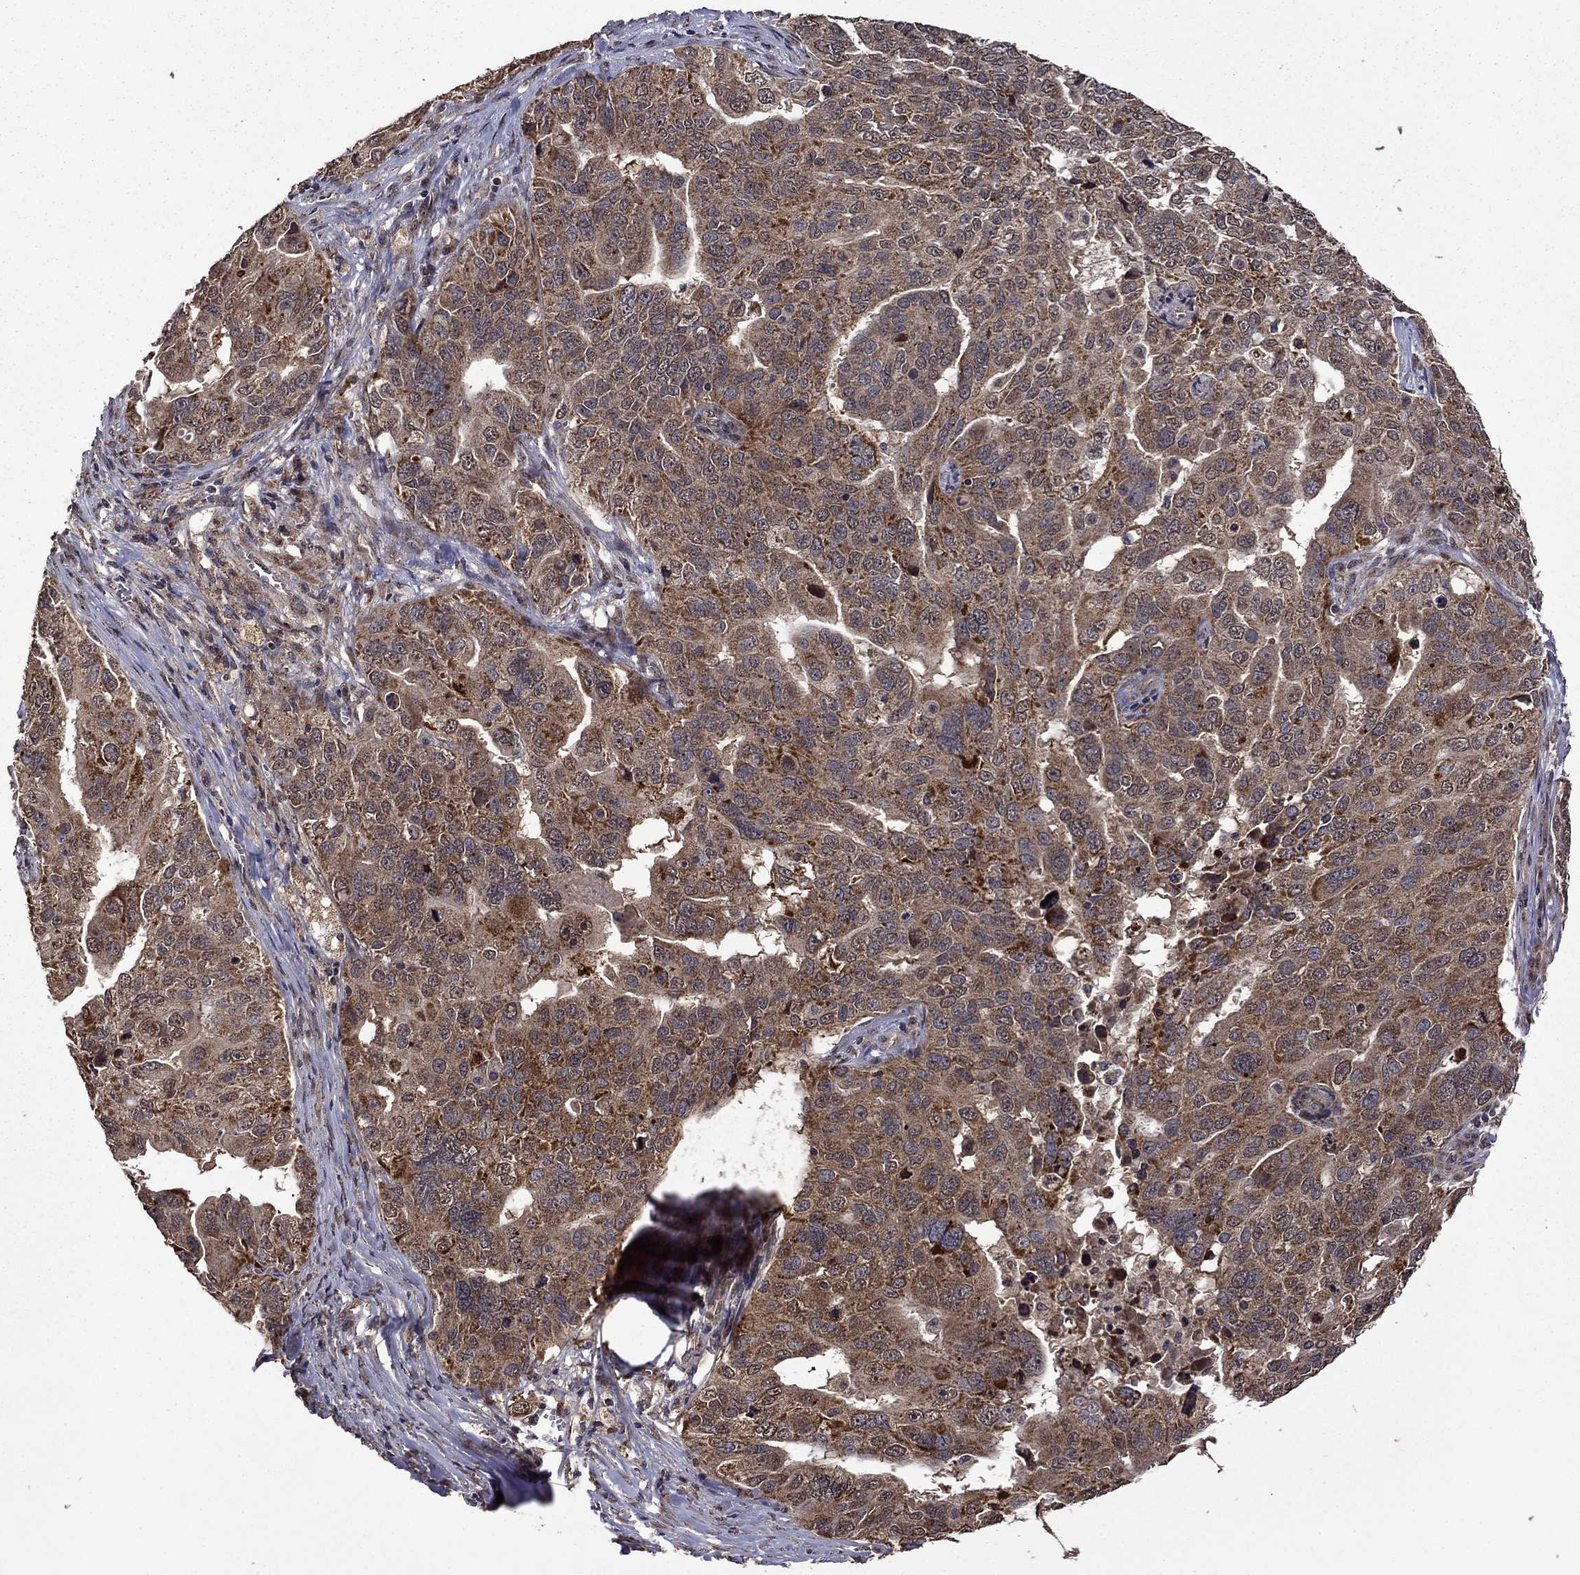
{"staining": {"intensity": "strong", "quantity": "<25%", "location": "cytoplasmic/membranous"}, "tissue": "ovarian cancer", "cell_type": "Tumor cells", "image_type": "cancer", "snomed": [{"axis": "morphology", "description": "Carcinoma, endometroid"}, {"axis": "topography", "description": "Soft tissue"}, {"axis": "topography", "description": "Ovary"}], "caption": "Immunohistochemical staining of ovarian cancer exhibits medium levels of strong cytoplasmic/membranous staining in approximately <25% of tumor cells. The protein of interest is shown in brown color, while the nuclei are stained blue.", "gene": "ITM2B", "patient": {"sex": "female", "age": 52}}